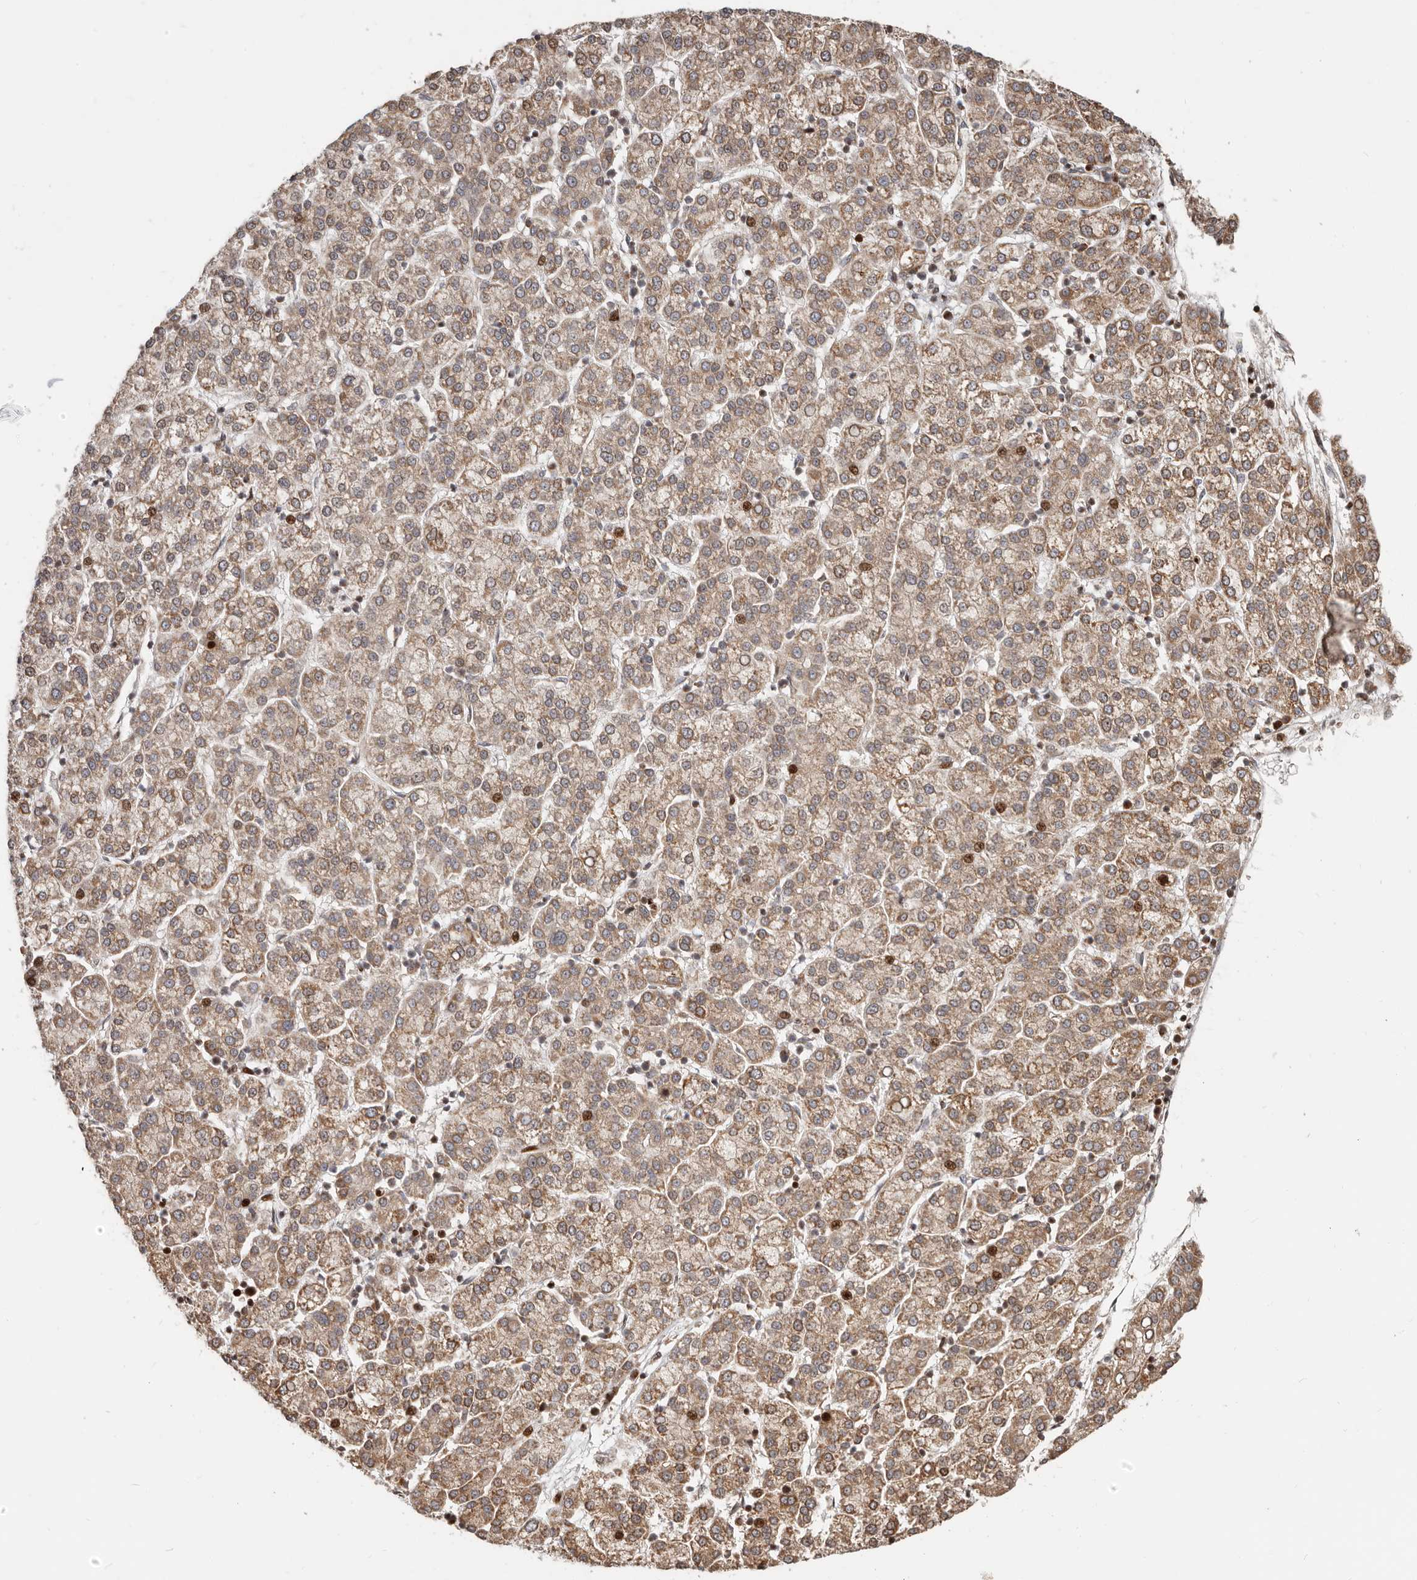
{"staining": {"intensity": "moderate", "quantity": ">75%", "location": "cytoplasmic/membranous"}, "tissue": "liver cancer", "cell_type": "Tumor cells", "image_type": "cancer", "snomed": [{"axis": "morphology", "description": "Carcinoma, Hepatocellular, NOS"}, {"axis": "topography", "description": "Liver"}], "caption": "Immunohistochemical staining of human liver hepatocellular carcinoma shows moderate cytoplasmic/membranous protein positivity in about >75% of tumor cells.", "gene": "TRIM4", "patient": {"sex": "female", "age": 58}}